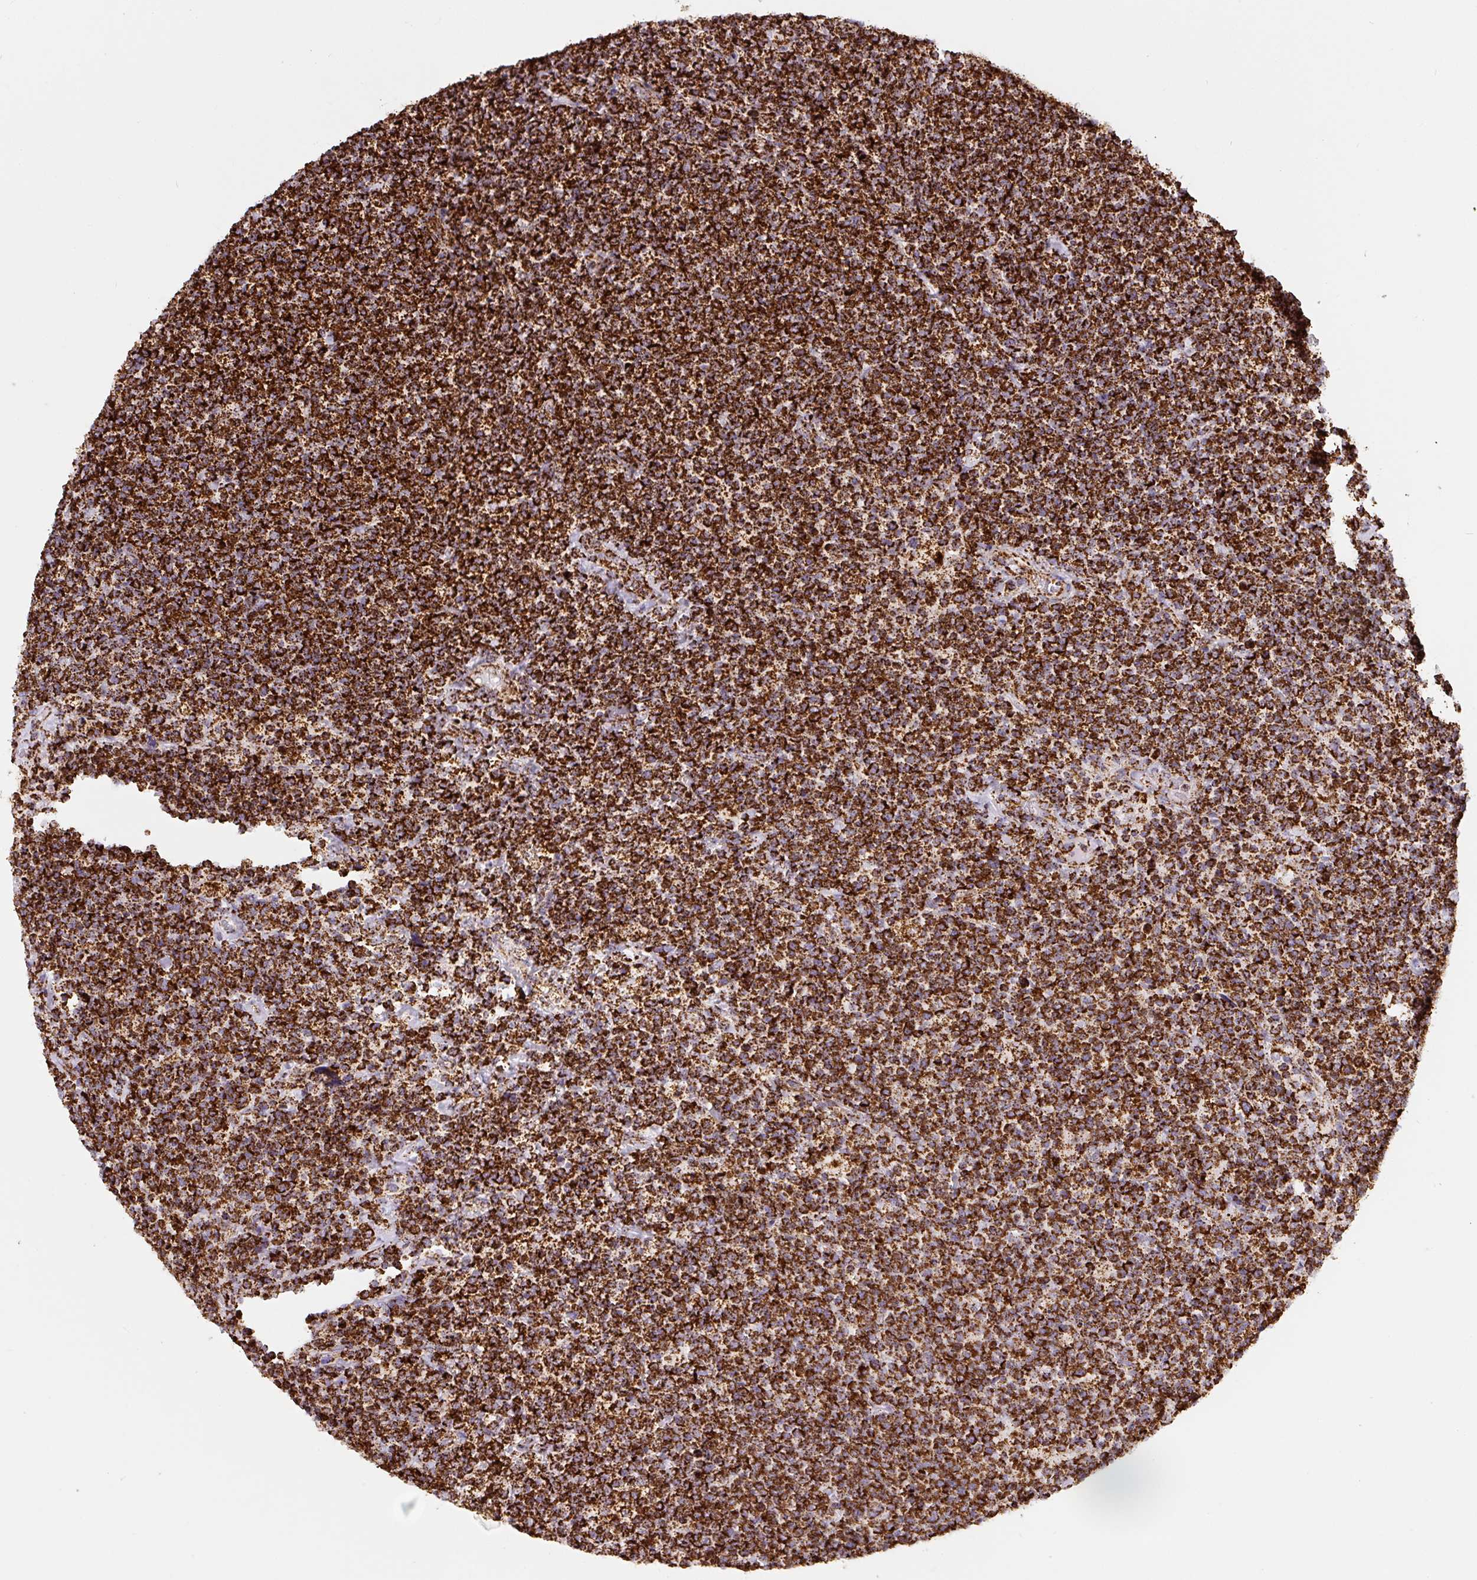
{"staining": {"intensity": "strong", "quantity": ">75%", "location": "cytoplasmic/membranous"}, "tissue": "lymphoma", "cell_type": "Tumor cells", "image_type": "cancer", "snomed": [{"axis": "morphology", "description": "Malignant lymphoma, non-Hodgkin's type, High grade"}, {"axis": "topography", "description": "Lymph node"}], "caption": "The photomicrograph shows staining of lymphoma, revealing strong cytoplasmic/membranous protein staining (brown color) within tumor cells.", "gene": "ATP5F1A", "patient": {"sex": "male", "age": 61}}